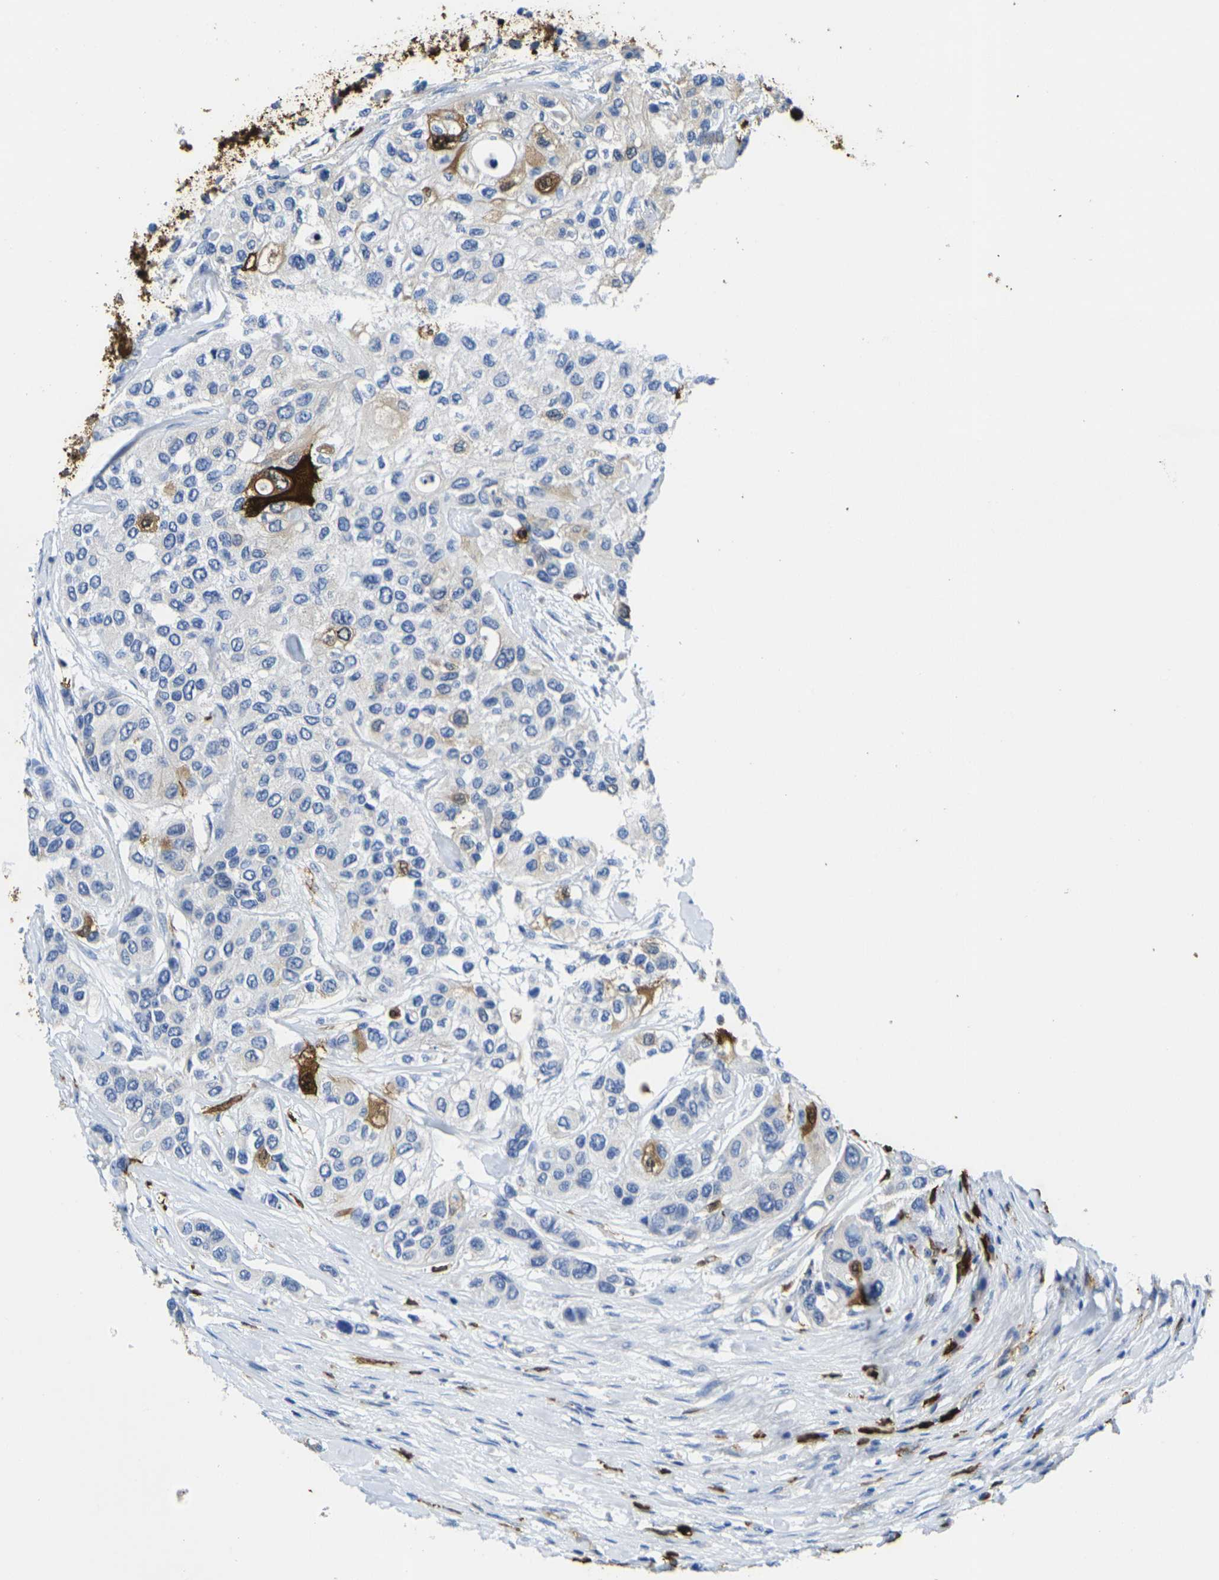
{"staining": {"intensity": "strong", "quantity": "<25%", "location": "cytoplasmic/membranous,nuclear"}, "tissue": "urothelial cancer", "cell_type": "Tumor cells", "image_type": "cancer", "snomed": [{"axis": "morphology", "description": "Urothelial carcinoma, High grade"}, {"axis": "topography", "description": "Urinary bladder"}], "caption": "Immunohistochemical staining of human high-grade urothelial carcinoma demonstrates strong cytoplasmic/membranous and nuclear protein staining in about <25% of tumor cells.", "gene": "S100A9", "patient": {"sex": "female", "age": 56}}